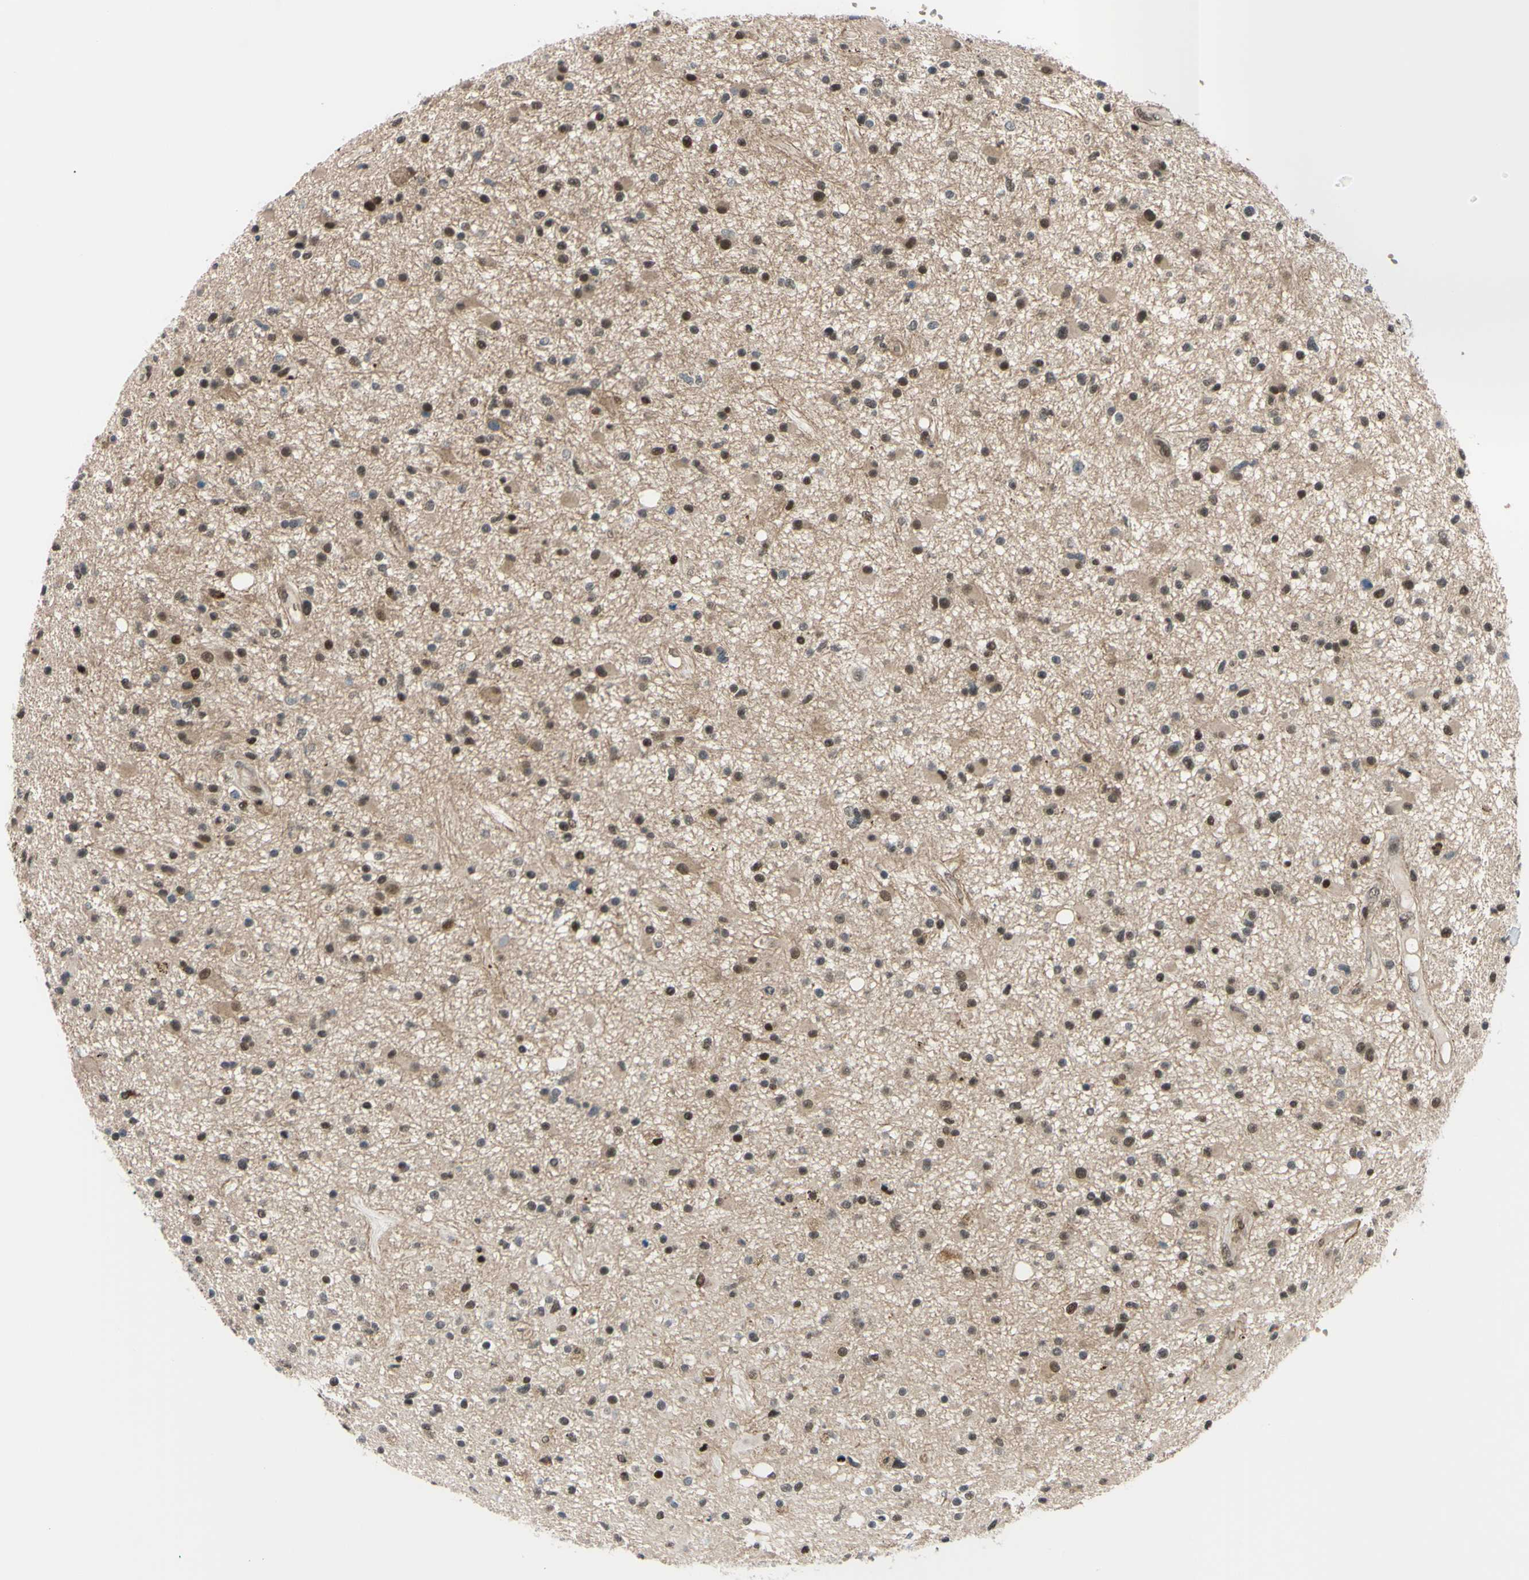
{"staining": {"intensity": "moderate", "quantity": ">75%", "location": "nuclear"}, "tissue": "glioma", "cell_type": "Tumor cells", "image_type": "cancer", "snomed": [{"axis": "morphology", "description": "Glioma, malignant, High grade"}, {"axis": "topography", "description": "Brain"}], "caption": "IHC staining of malignant high-grade glioma, which demonstrates medium levels of moderate nuclear positivity in approximately >75% of tumor cells indicating moderate nuclear protein positivity. The staining was performed using DAB (3,3'-diaminobenzidine) (brown) for protein detection and nuclei were counterstained in hematoxylin (blue).", "gene": "THAP12", "patient": {"sex": "male", "age": 33}}